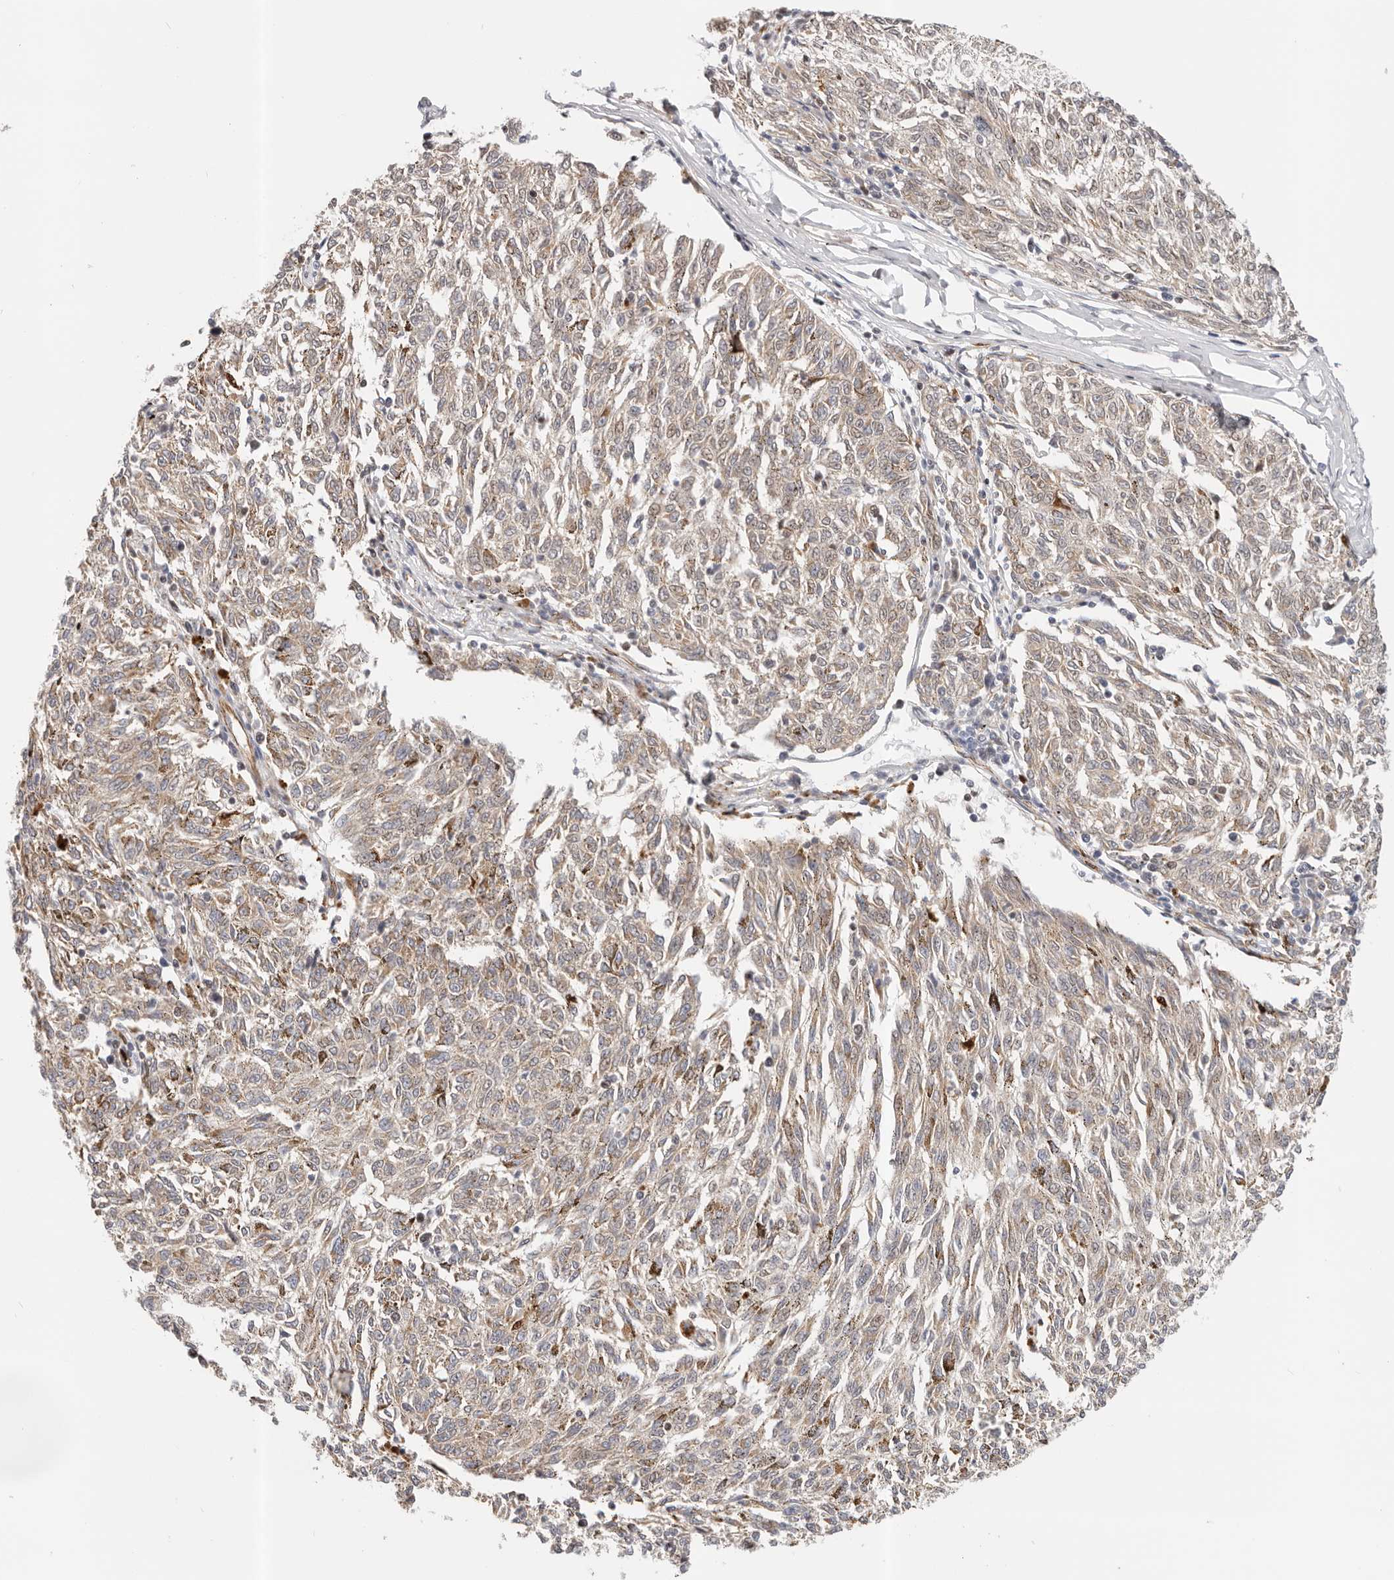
{"staining": {"intensity": "weak", "quantity": "<25%", "location": "cytoplasmic/membranous,nuclear"}, "tissue": "melanoma", "cell_type": "Tumor cells", "image_type": "cancer", "snomed": [{"axis": "morphology", "description": "Malignant melanoma, NOS"}, {"axis": "topography", "description": "Skin"}], "caption": "Immunohistochemistry (IHC) of melanoma demonstrates no expression in tumor cells.", "gene": "AFDN", "patient": {"sex": "female", "age": 72}}